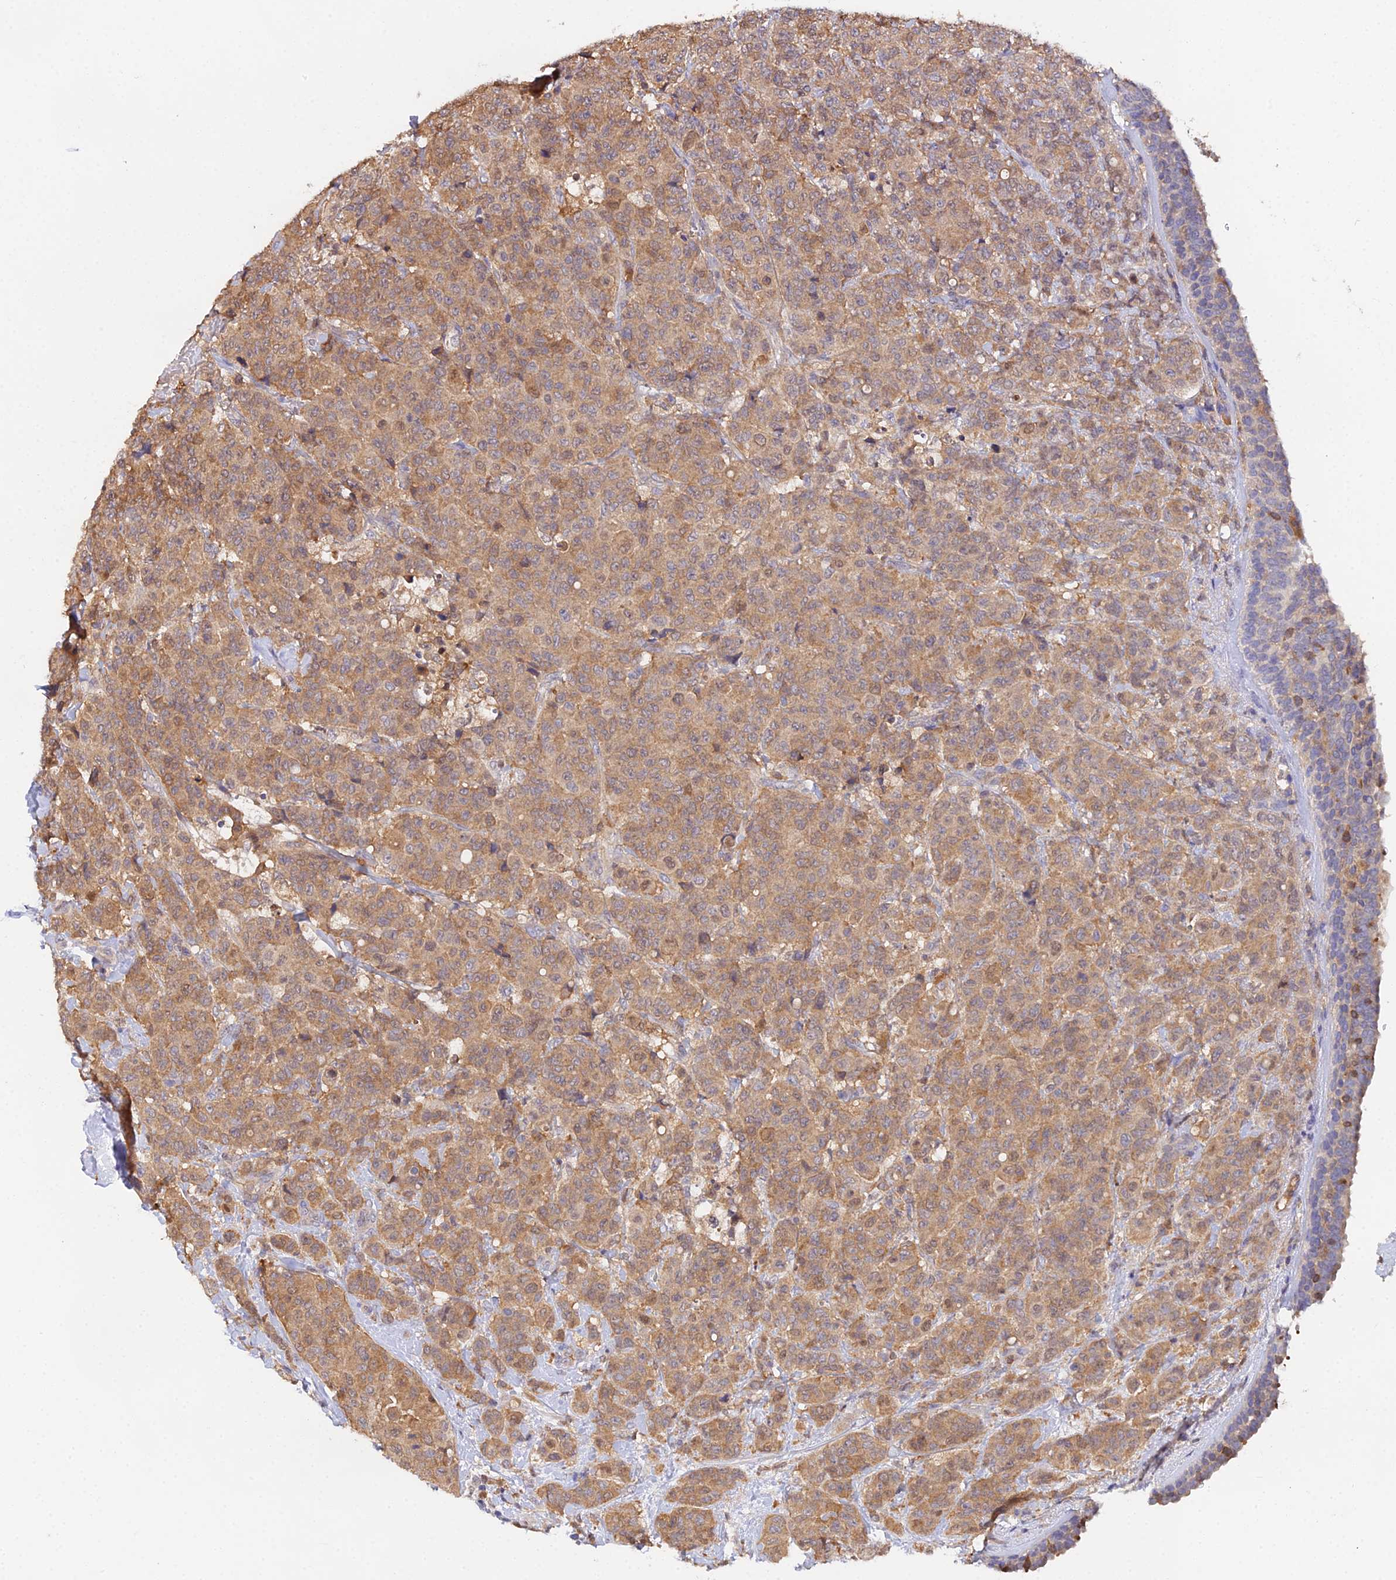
{"staining": {"intensity": "moderate", "quantity": ">75%", "location": "cytoplasmic/membranous"}, "tissue": "breast cancer", "cell_type": "Tumor cells", "image_type": "cancer", "snomed": [{"axis": "morphology", "description": "Duct carcinoma"}, {"axis": "topography", "description": "Breast"}], "caption": "Protein staining of breast intraductal carcinoma tissue displays moderate cytoplasmic/membranous expression in approximately >75% of tumor cells.", "gene": "FBP1", "patient": {"sex": "female", "age": 40}}